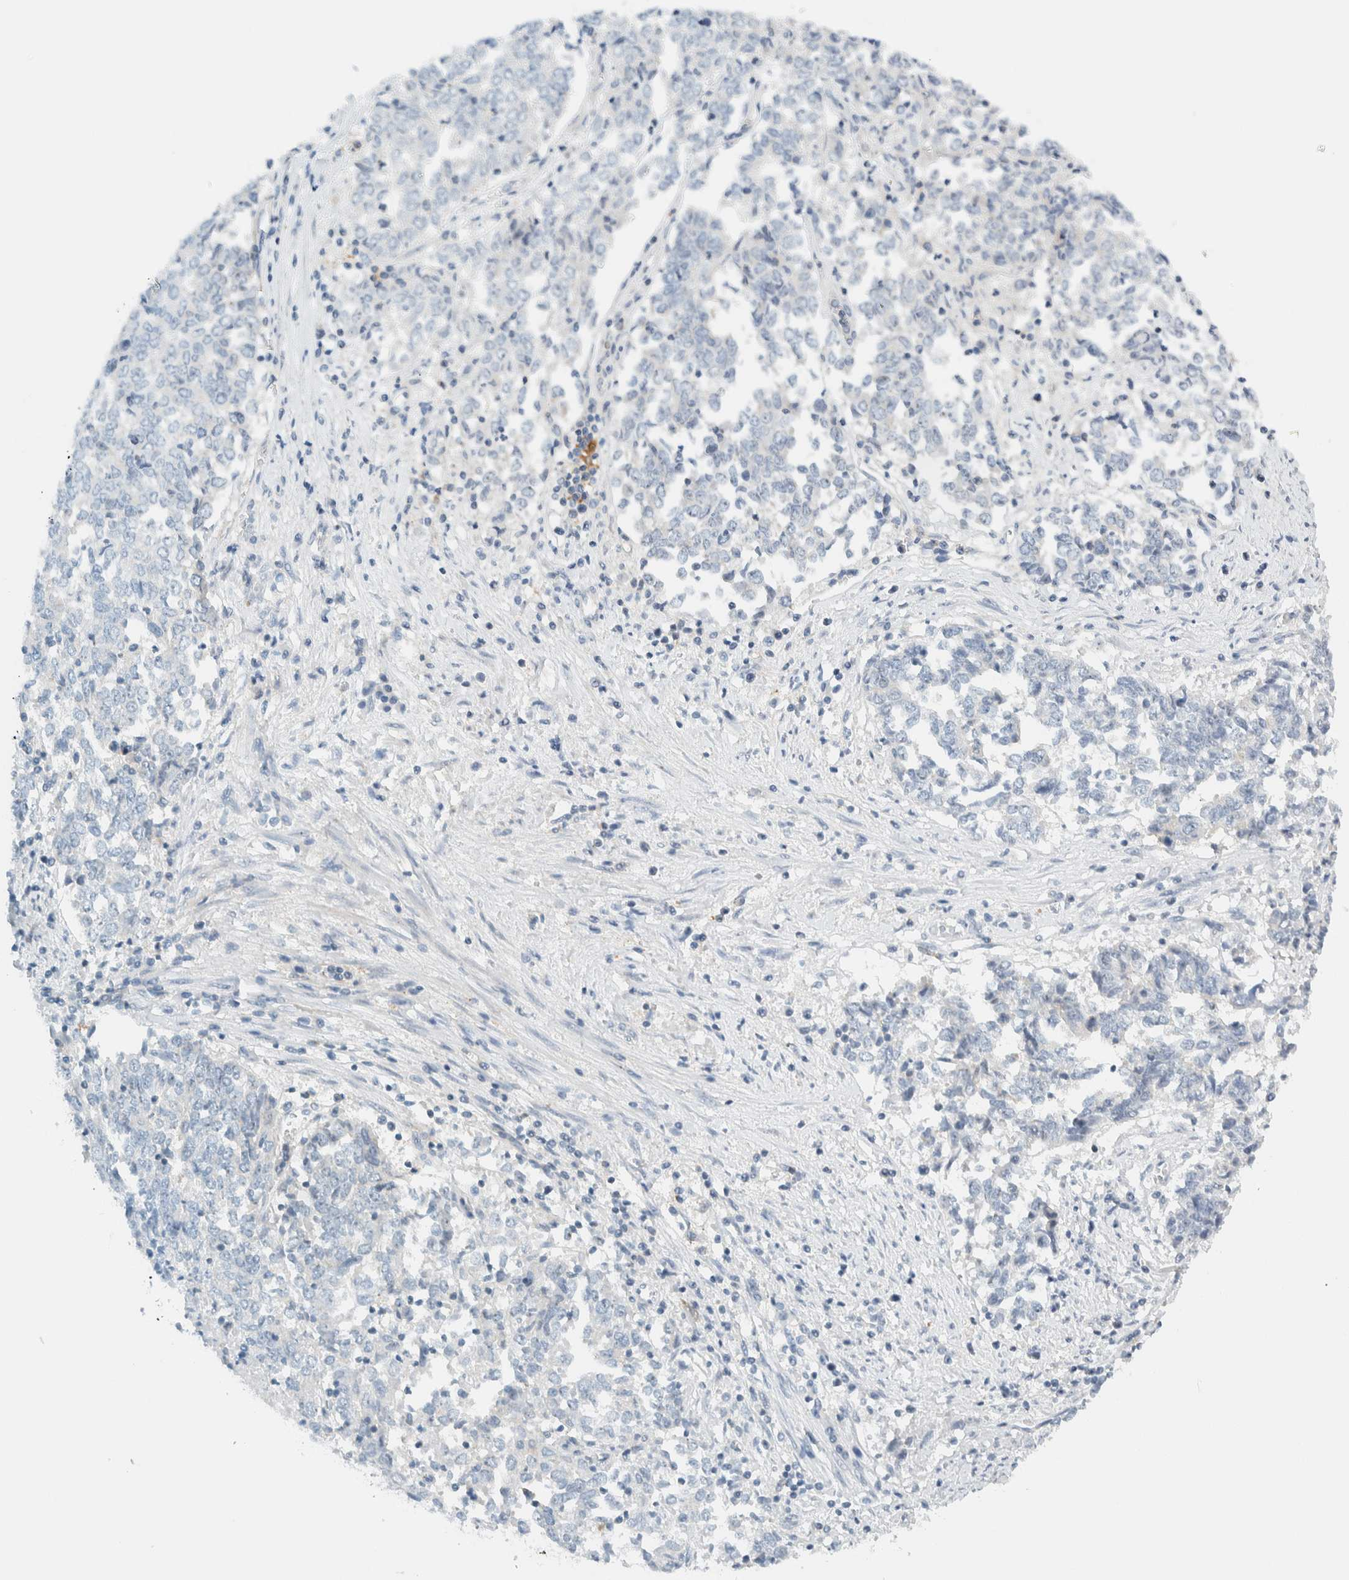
{"staining": {"intensity": "negative", "quantity": "none", "location": "none"}, "tissue": "endometrial cancer", "cell_type": "Tumor cells", "image_type": "cancer", "snomed": [{"axis": "morphology", "description": "Adenocarcinoma, NOS"}, {"axis": "topography", "description": "Endometrium"}], "caption": "IHC of human endometrial cancer reveals no staining in tumor cells.", "gene": "NDE1", "patient": {"sex": "female", "age": 80}}